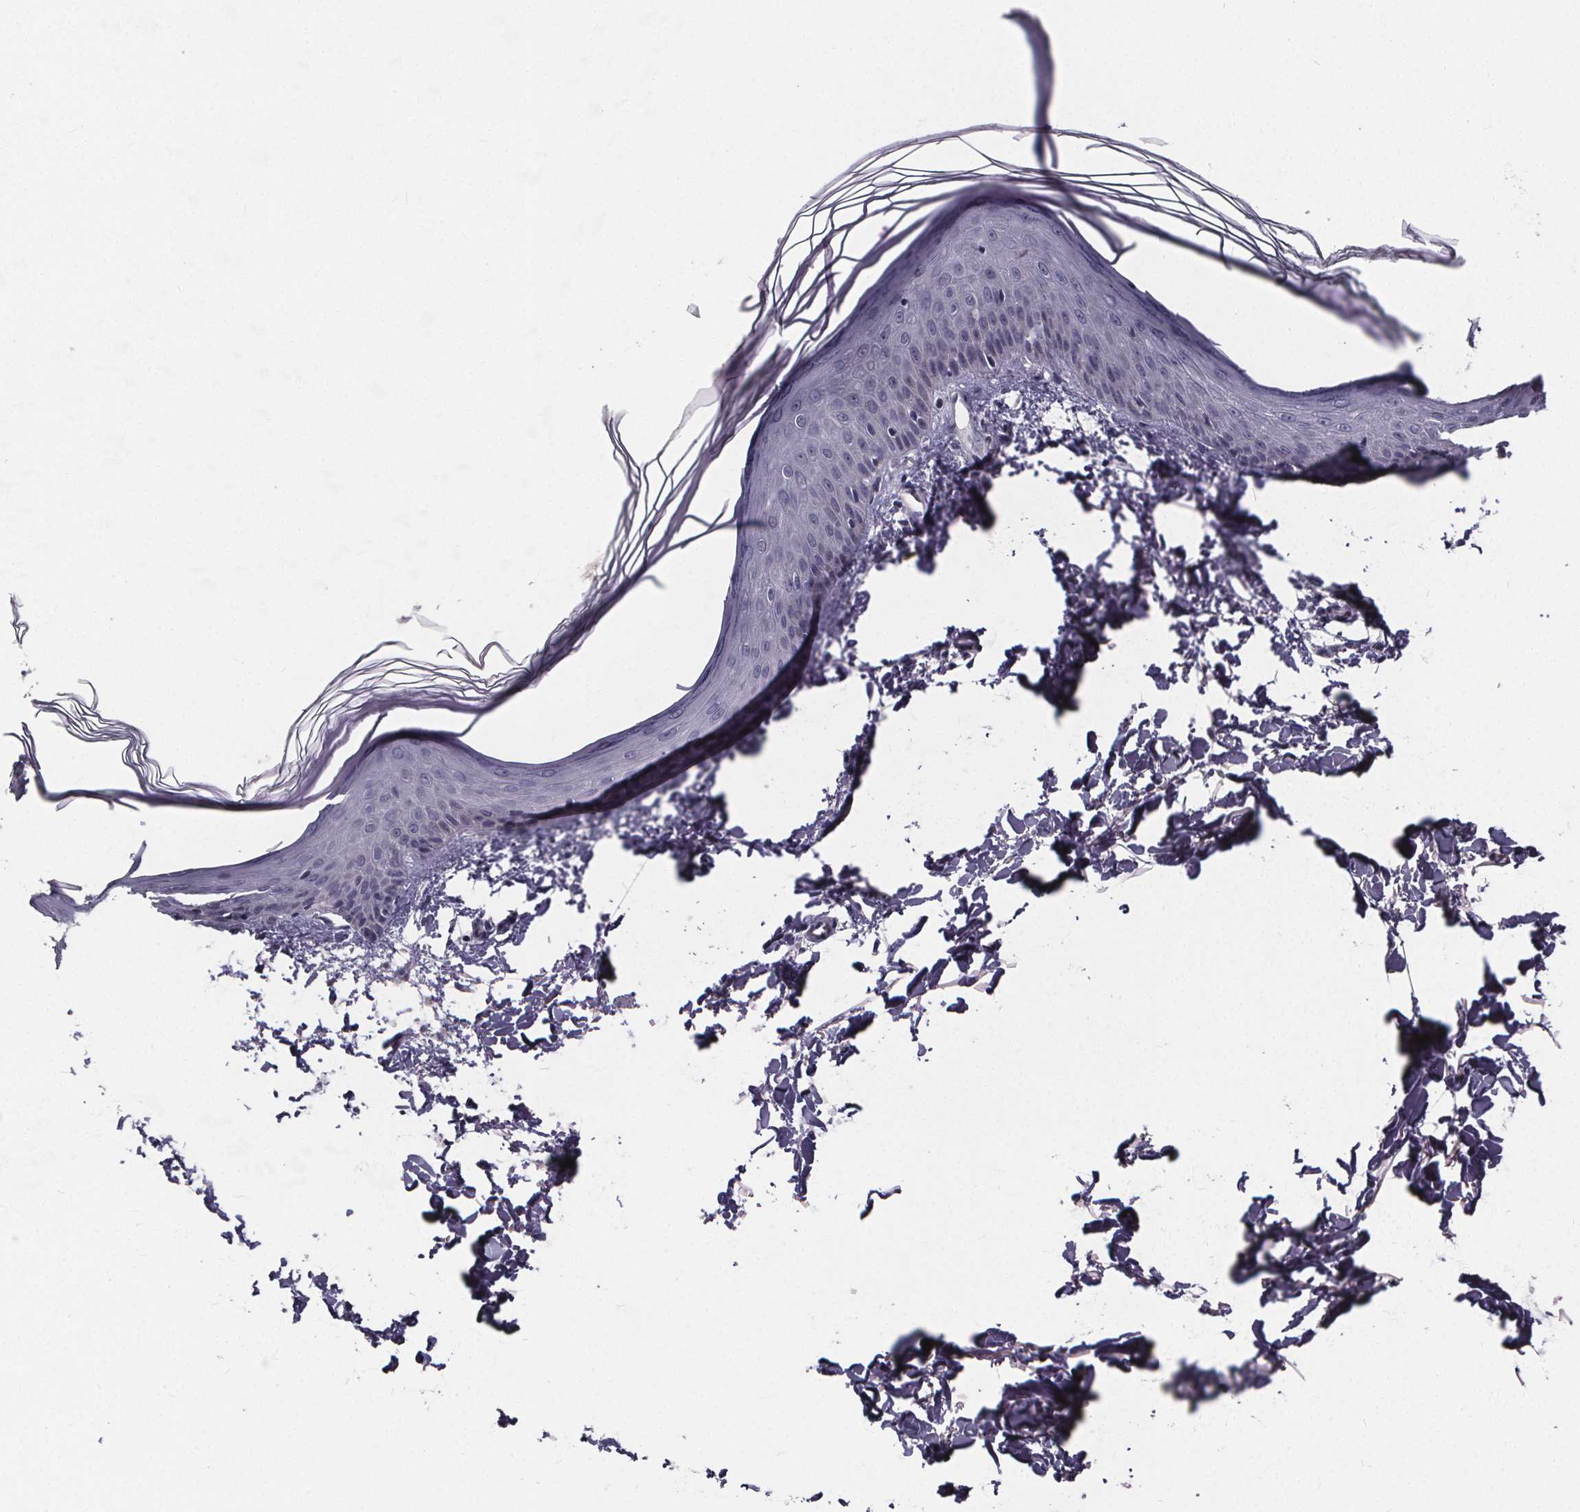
{"staining": {"intensity": "negative", "quantity": "none", "location": "none"}, "tissue": "skin", "cell_type": "Fibroblasts", "image_type": "normal", "snomed": [{"axis": "morphology", "description": "Normal tissue, NOS"}, {"axis": "topography", "description": "Skin"}], "caption": "Human skin stained for a protein using IHC reveals no expression in fibroblasts.", "gene": "AGT", "patient": {"sex": "female", "age": 62}}